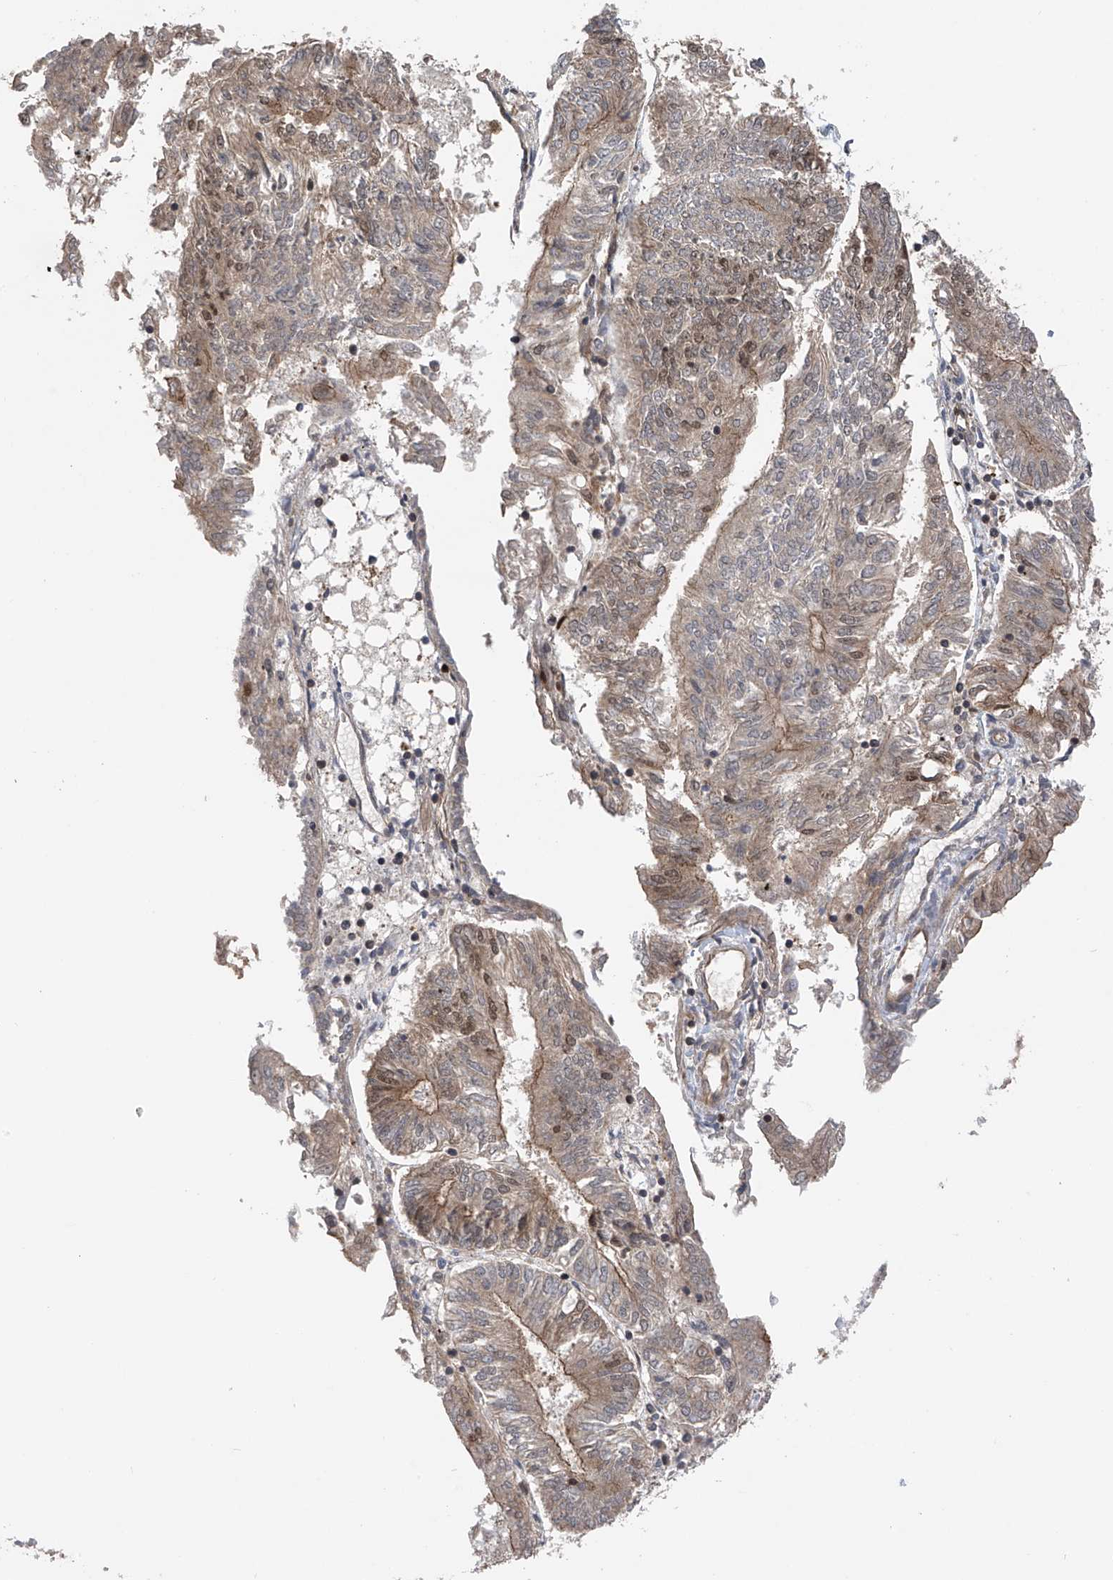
{"staining": {"intensity": "weak", "quantity": "25%-75%", "location": "cytoplasmic/membranous,nuclear"}, "tissue": "endometrial cancer", "cell_type": "Tumor cells", "image_type": "cancer", "snomed": [{"axis": "morphology", "description": "Adenocarcinoma, NOS"}, {"axis": "topography", "description": "Endometrium"}], "caption": "Brown immunohistochemical staining in human adenocarcinoma (endometrial) displays weak cytoplasmic/membranous and nuclear staining in about 25%-75% of tumor cells.", "gene": "DNAJC9", "patient": {"sex": "female", "age": 58}}